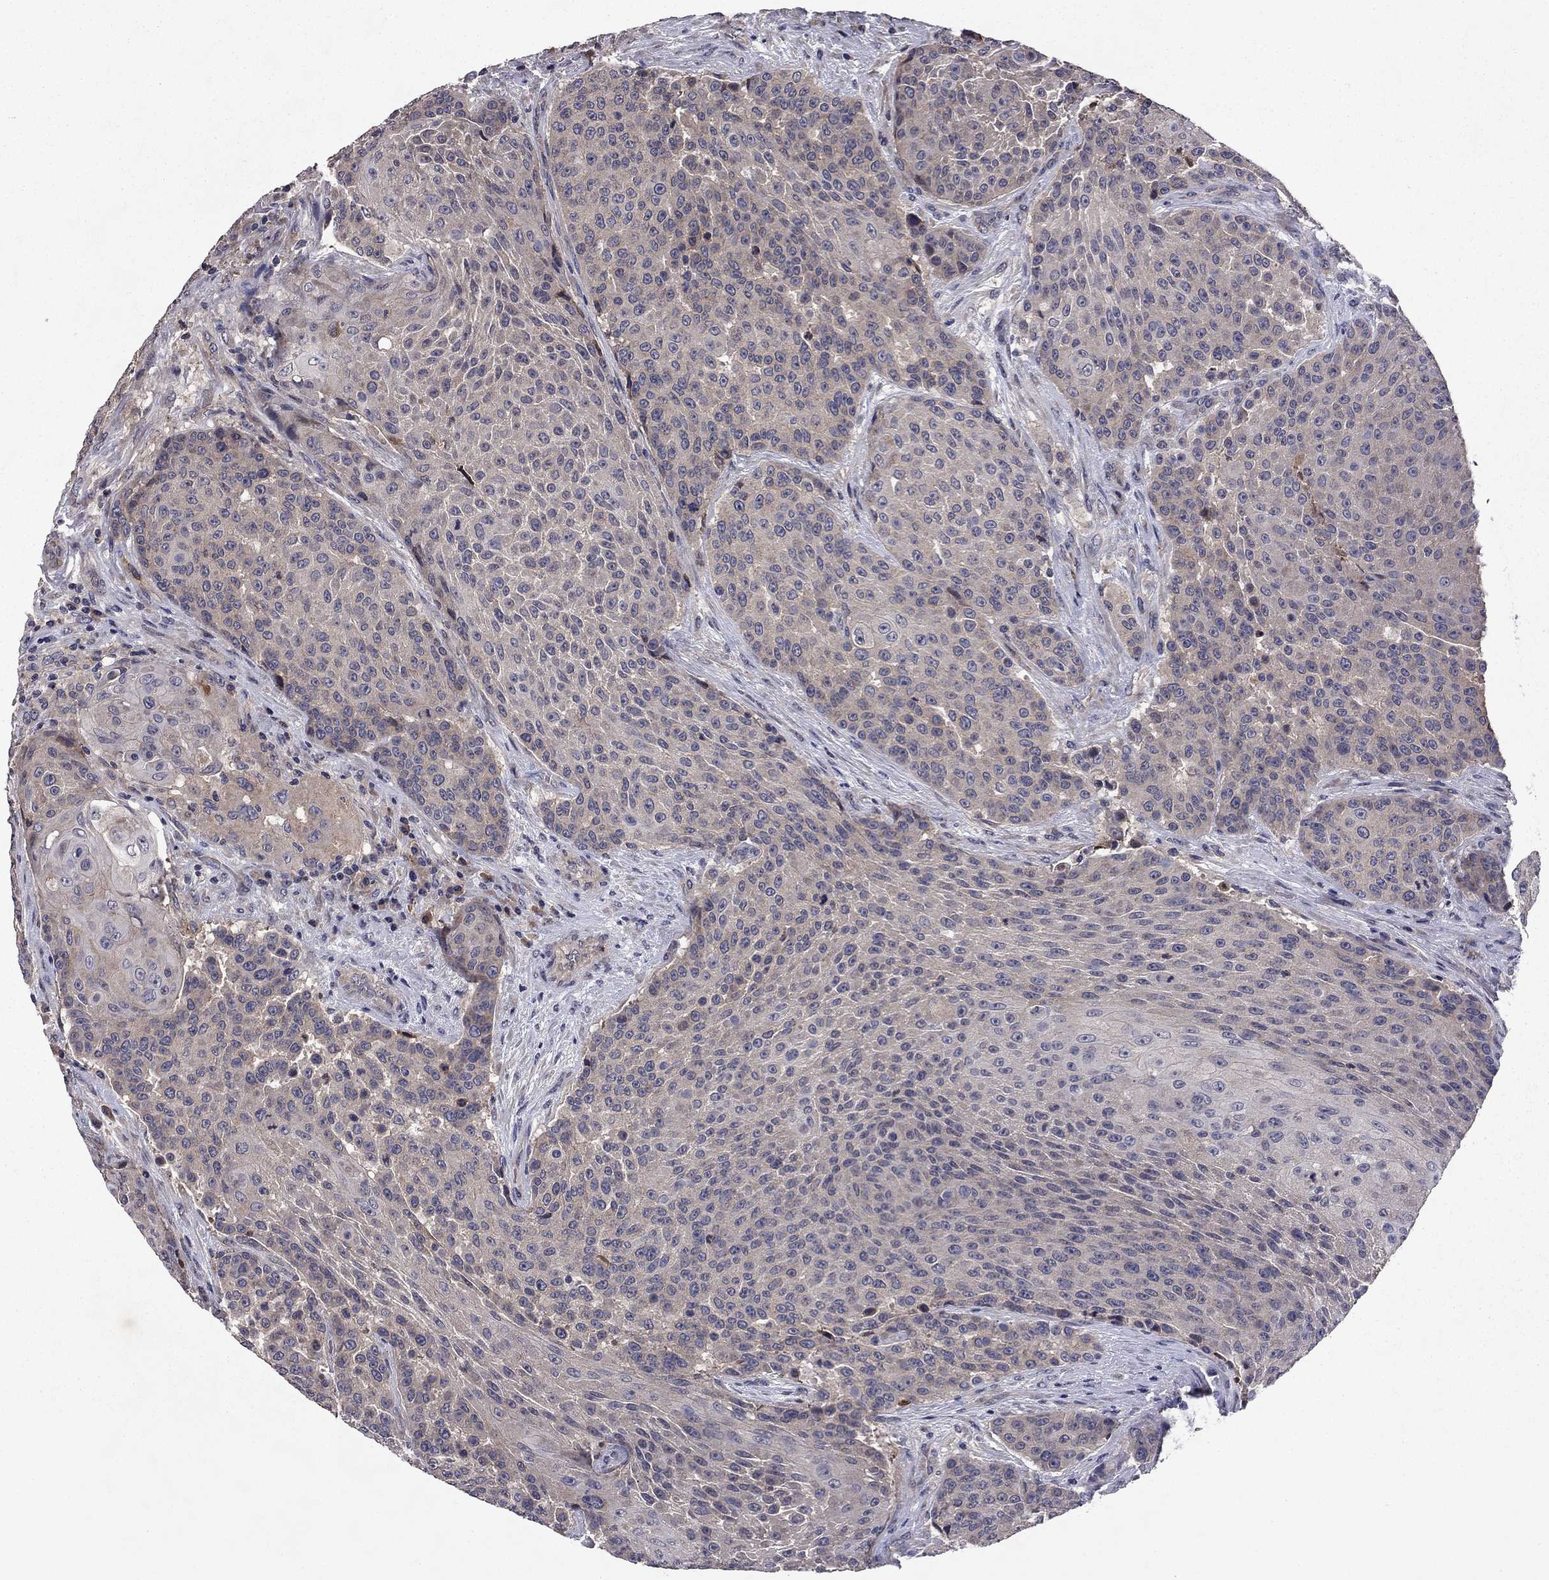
{"staining": {"intensity": "negative", "quantity": "none", "location": "none"}, "tissue": "urothelial cancer", "cell_type": "Tumor cells", "image_type": "cancer", "snomed": [{"axis": "morphology", "description": "Urothelial carcinoma, High grade"}, {"axis": "topography", "description": "Urinary bladder"}], "caption": "The immunohistochemistry (IHC) micrograph has no significant positivity in tumor cells of urothelial carcinoma (high-grade) tissue.", "gene": "PROS1", "patient": {"sex": "female", "age": 63}}